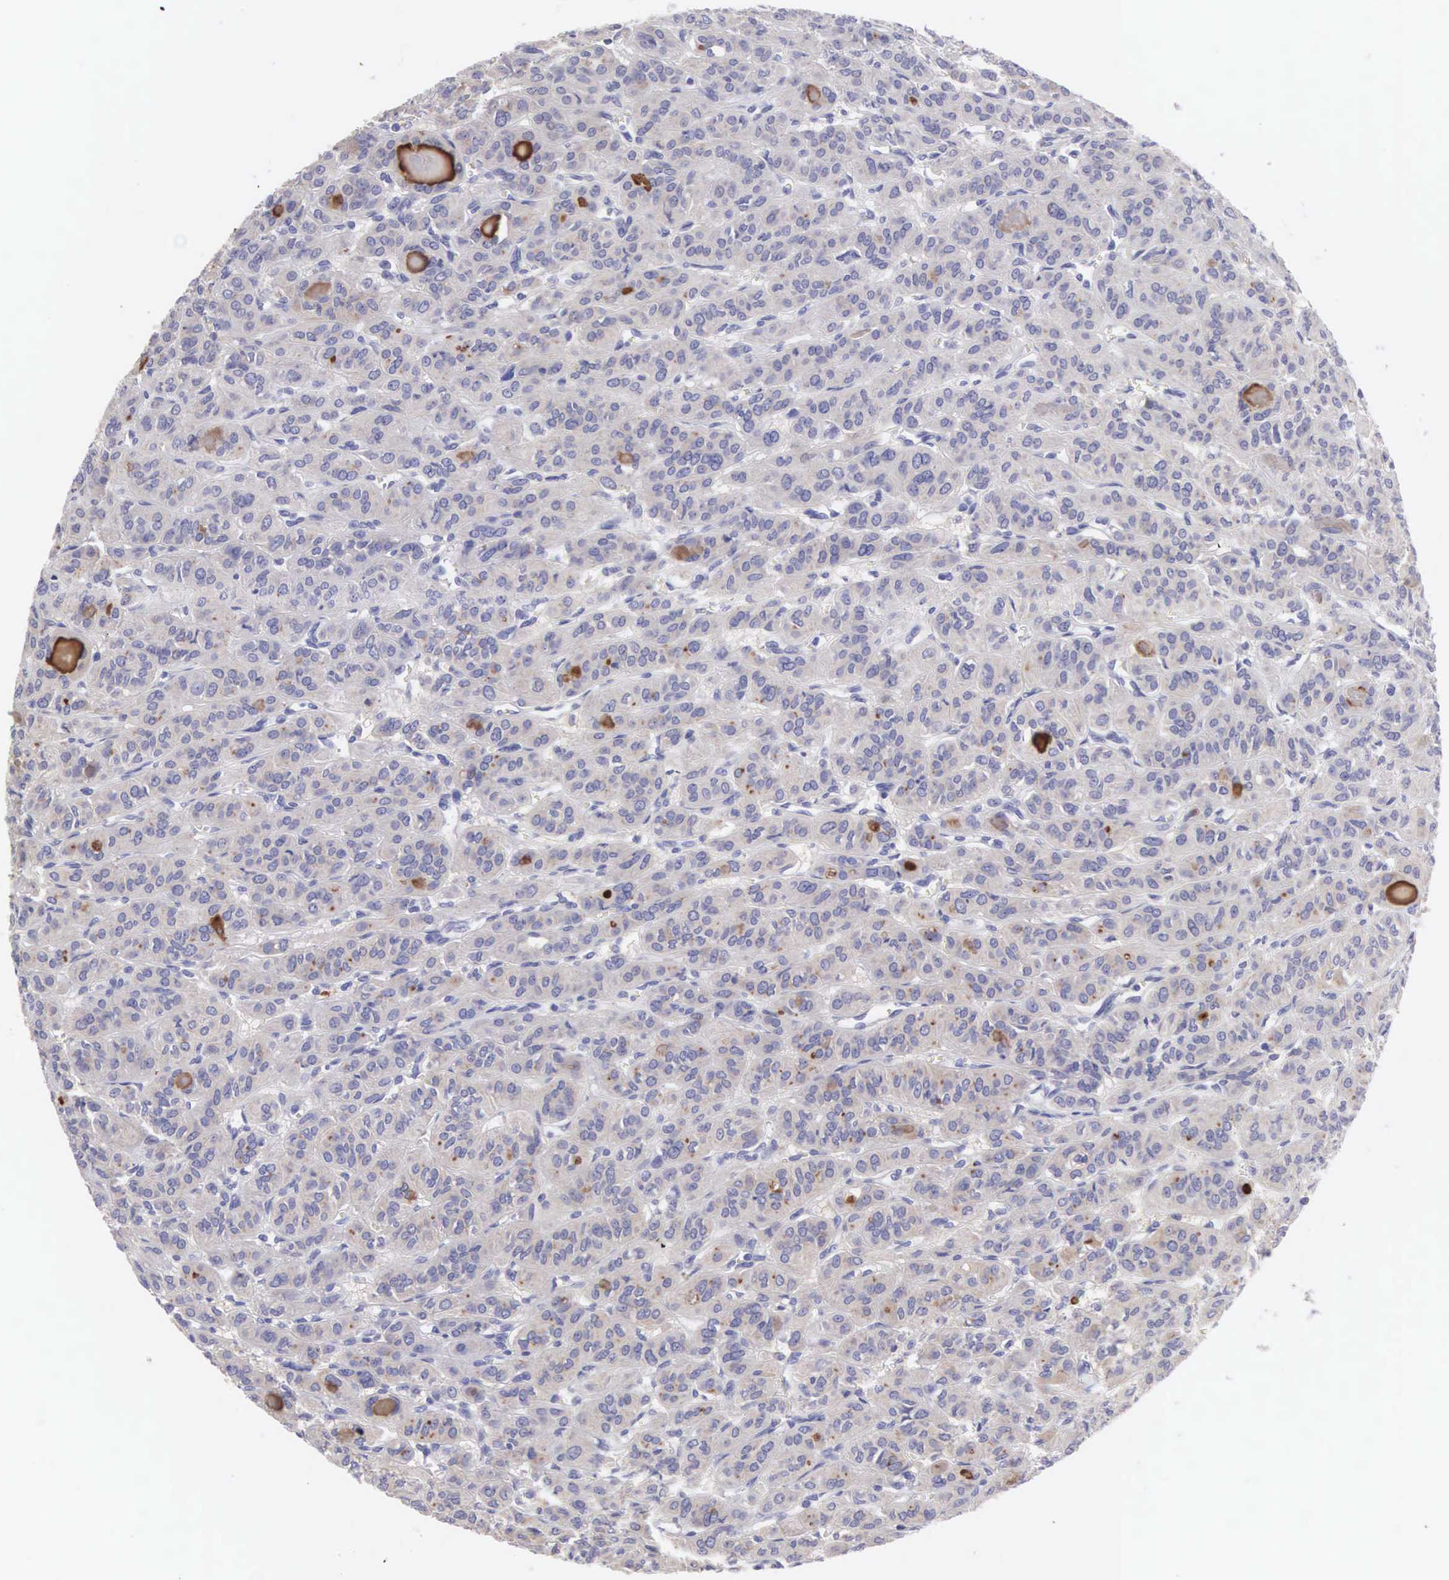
{"staining": {"intensity": "negative", "quantity": "none", "location": "none"}, "tissue": "thyroid cancer", "cell_type": "Tumor cells", "image_type": "cancer", "snomed": [{"axis": "morphology", "description": "Follicular adenoma carcinoma, NOS"}, {"axis": "topography", "description": "Thyroid gland"}], "caption": "An image of thyroid follicular adenoma carcinoma stained for a protein displays no brown staining in tumor cells.", "gene": "SLITRK4", "patient": {"sex": "female", "age": 71}}